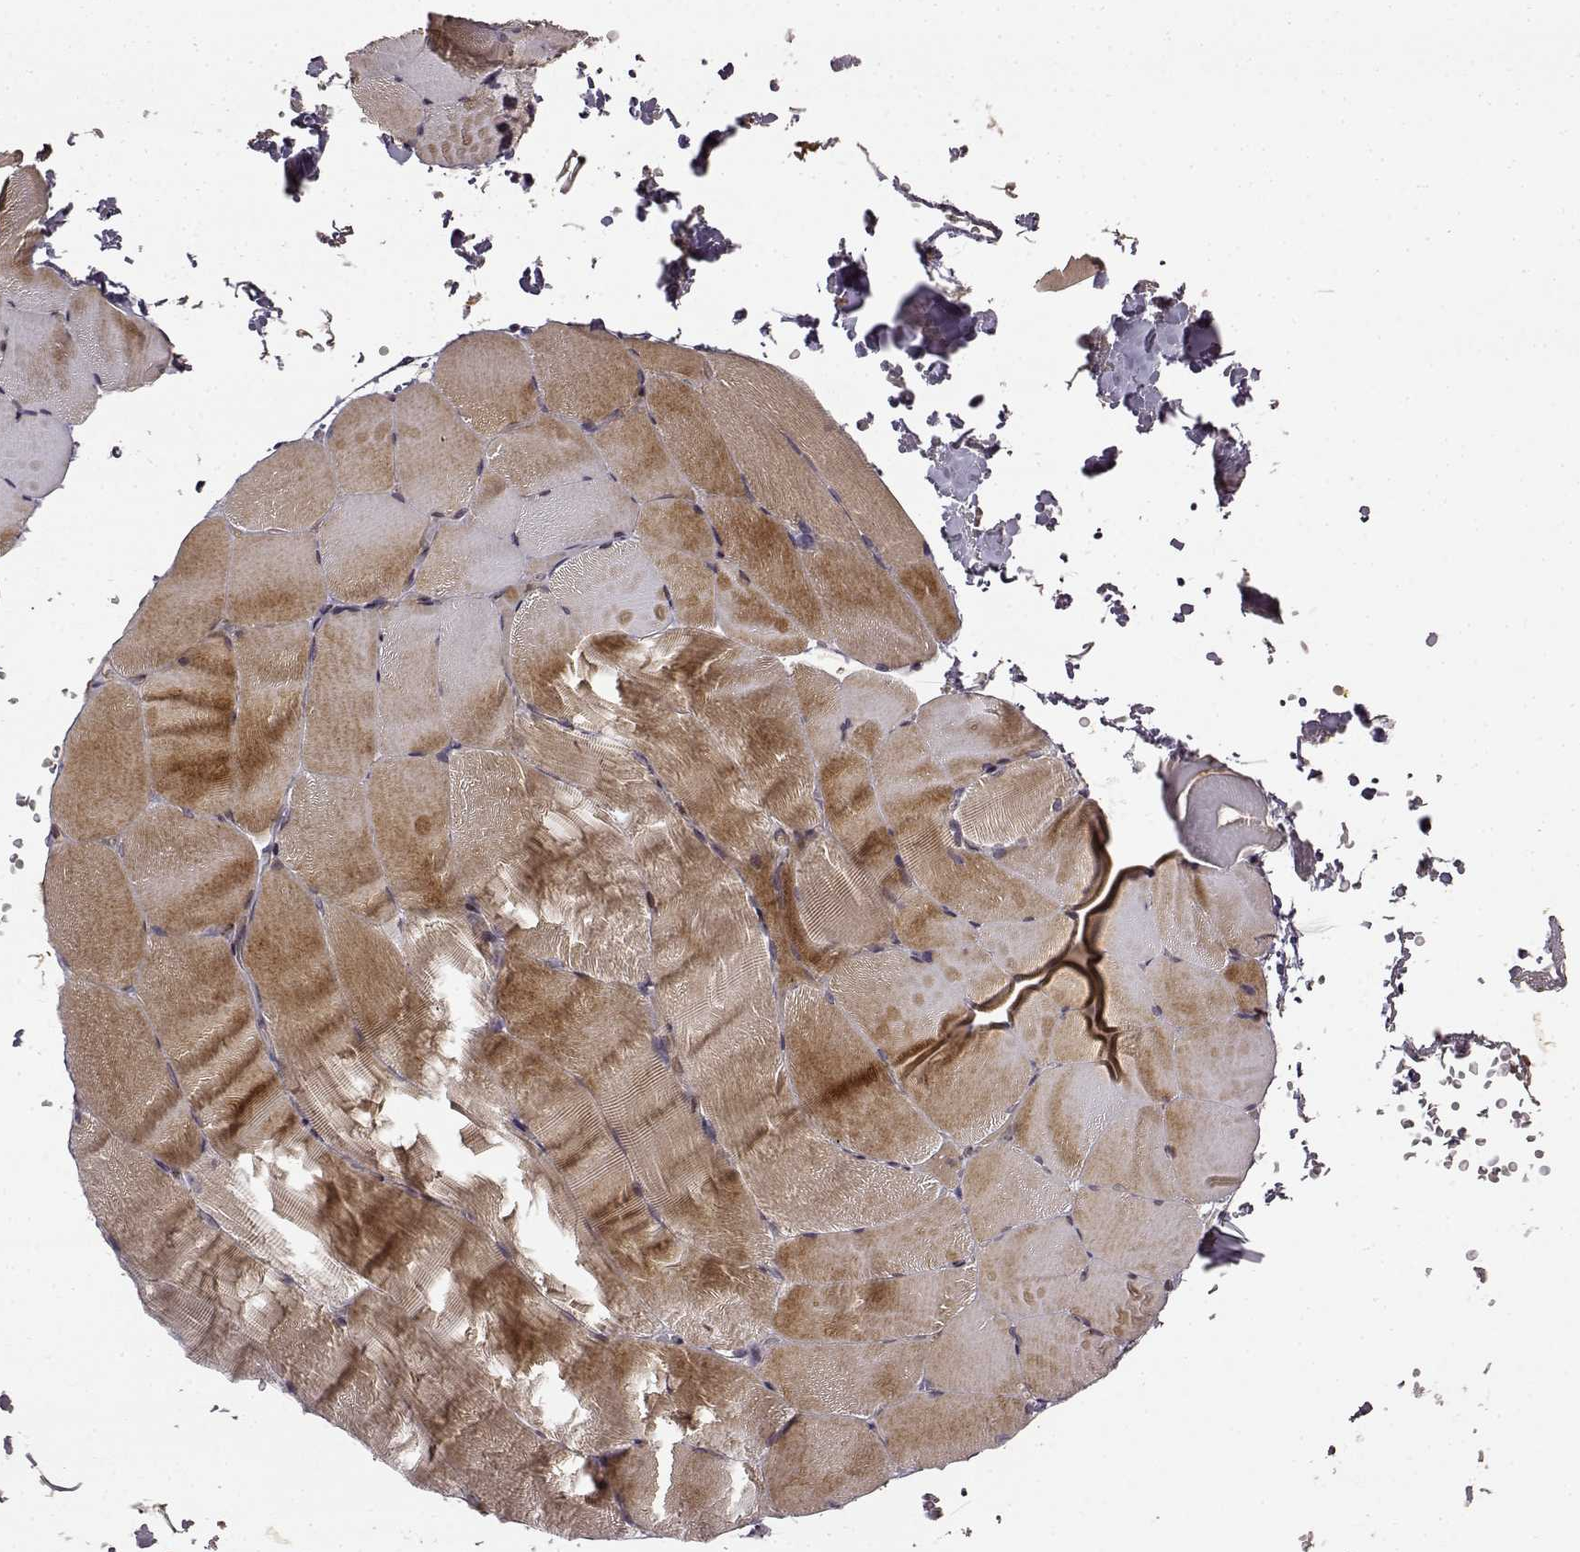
{"staining": {"intensity": "moderate", "quantity": ">75%", "location": "cytoplasmic/membranous"}, "tissue": "skeletal muscle", "cell_type": "Myocytes", "image_type": "normal", "snomed": [{"axis": "morphology", "description": "Normal tissue, NOS"}, {"axis": "topography", "description": "Skeletal muscle"}], "caption": "The histopathology image exhibits immunohistochemical staining of normal skeletal muscle. There is moderate cytoplasmic/membranous positivity is identified in about >75% of myocytes.", "gene": "TRMU", "patient": {"sex": "female", "age": 37}}